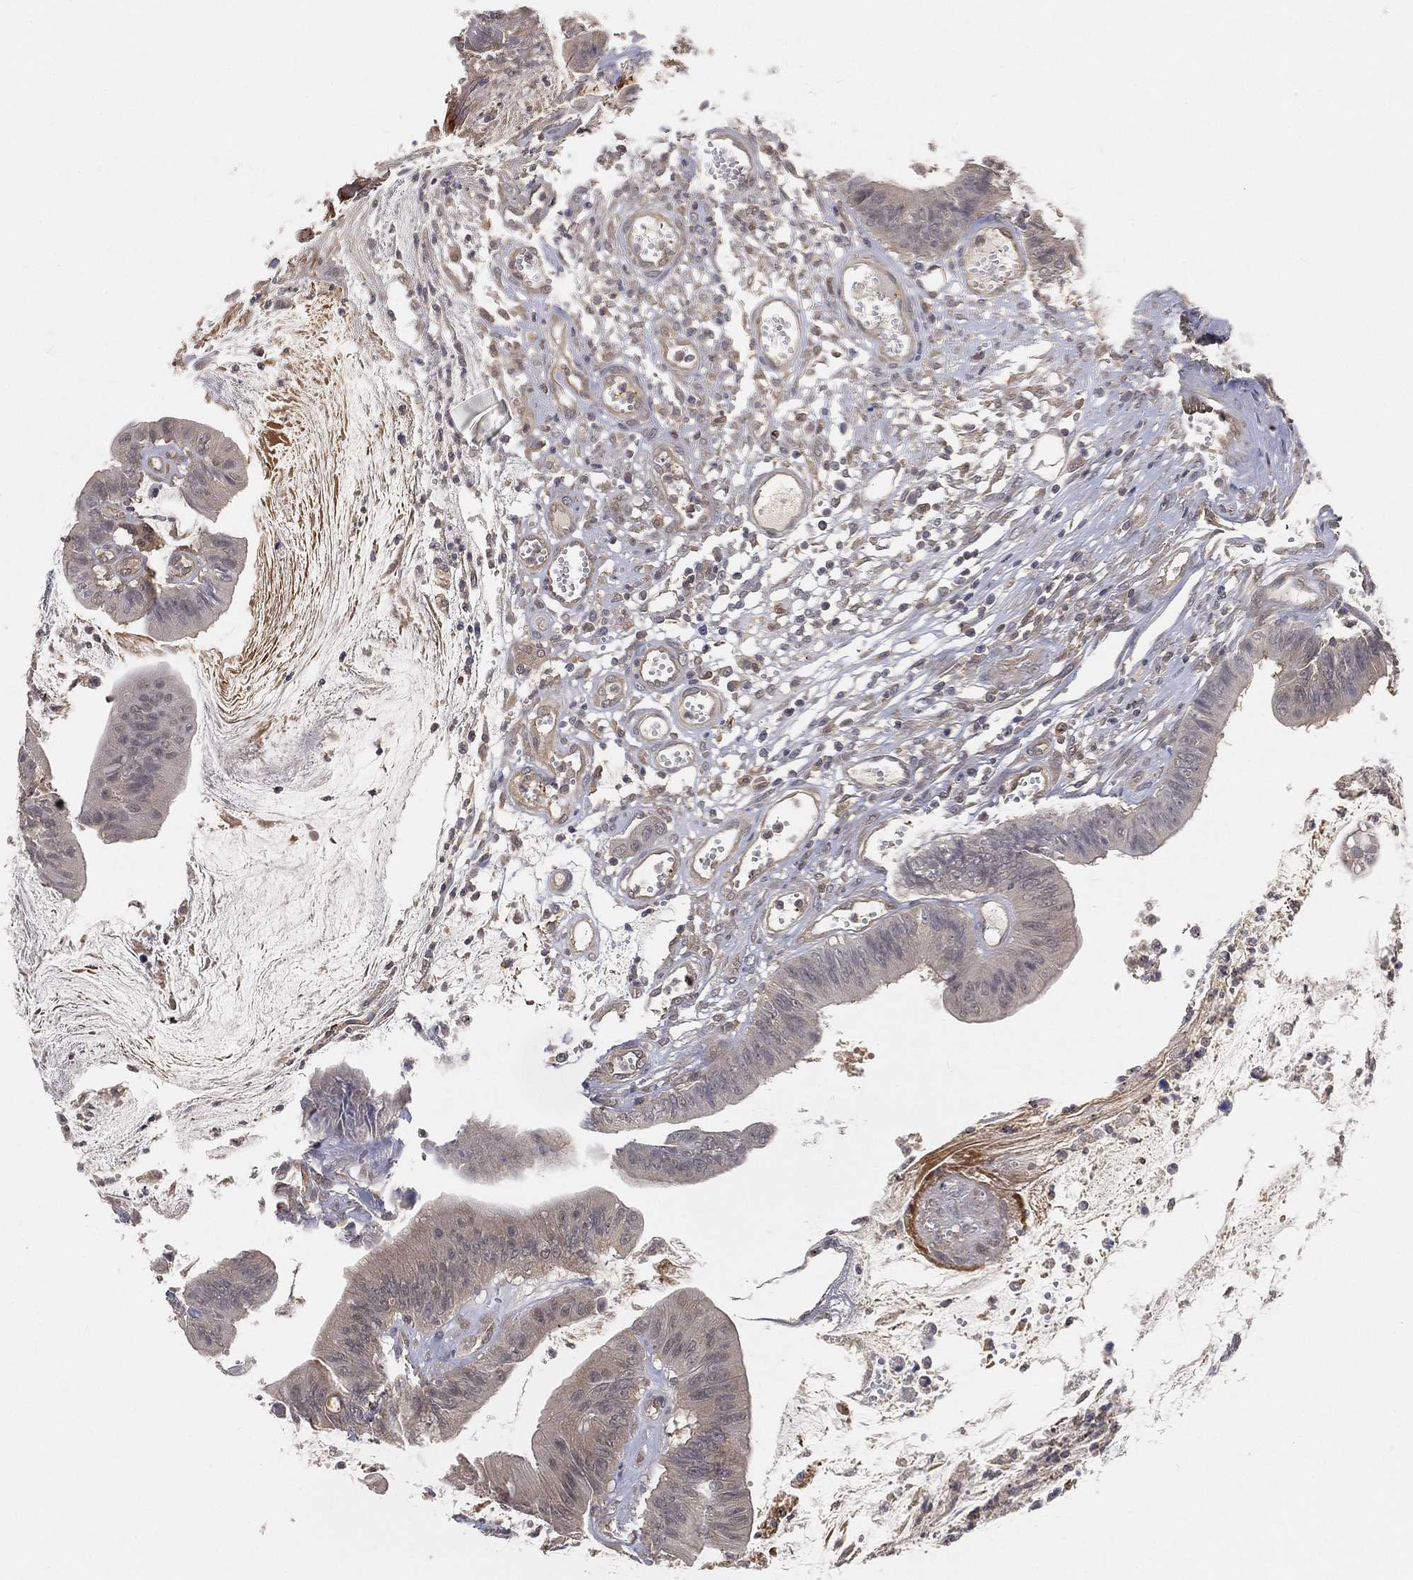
{"staining": {"intensity": "negative", "quantity": "none", "location": "none"}, "tissue": "colorectal cancer", "cell_type": "Tumor cells", "image_type": "cancer", "snomed": [{"axis": "morphology", "description": "Adenocarcinoma, NOS"}, {"axis": "topography", "description": "Colon"}], "caption": "High power microscopy histopathology image of an immunohistochemistry micrograph of colorectal adenocarcinoma, revealing no significant staining in tumor cells. Brightfield microscopy of IHC stained with DAB (3,3'-diaminobenzidine) (brown) and hematoxylin (blue), captured at high magnification.", "gene": "MAPK1", "patient": {"sex": "female", "age": 69}}